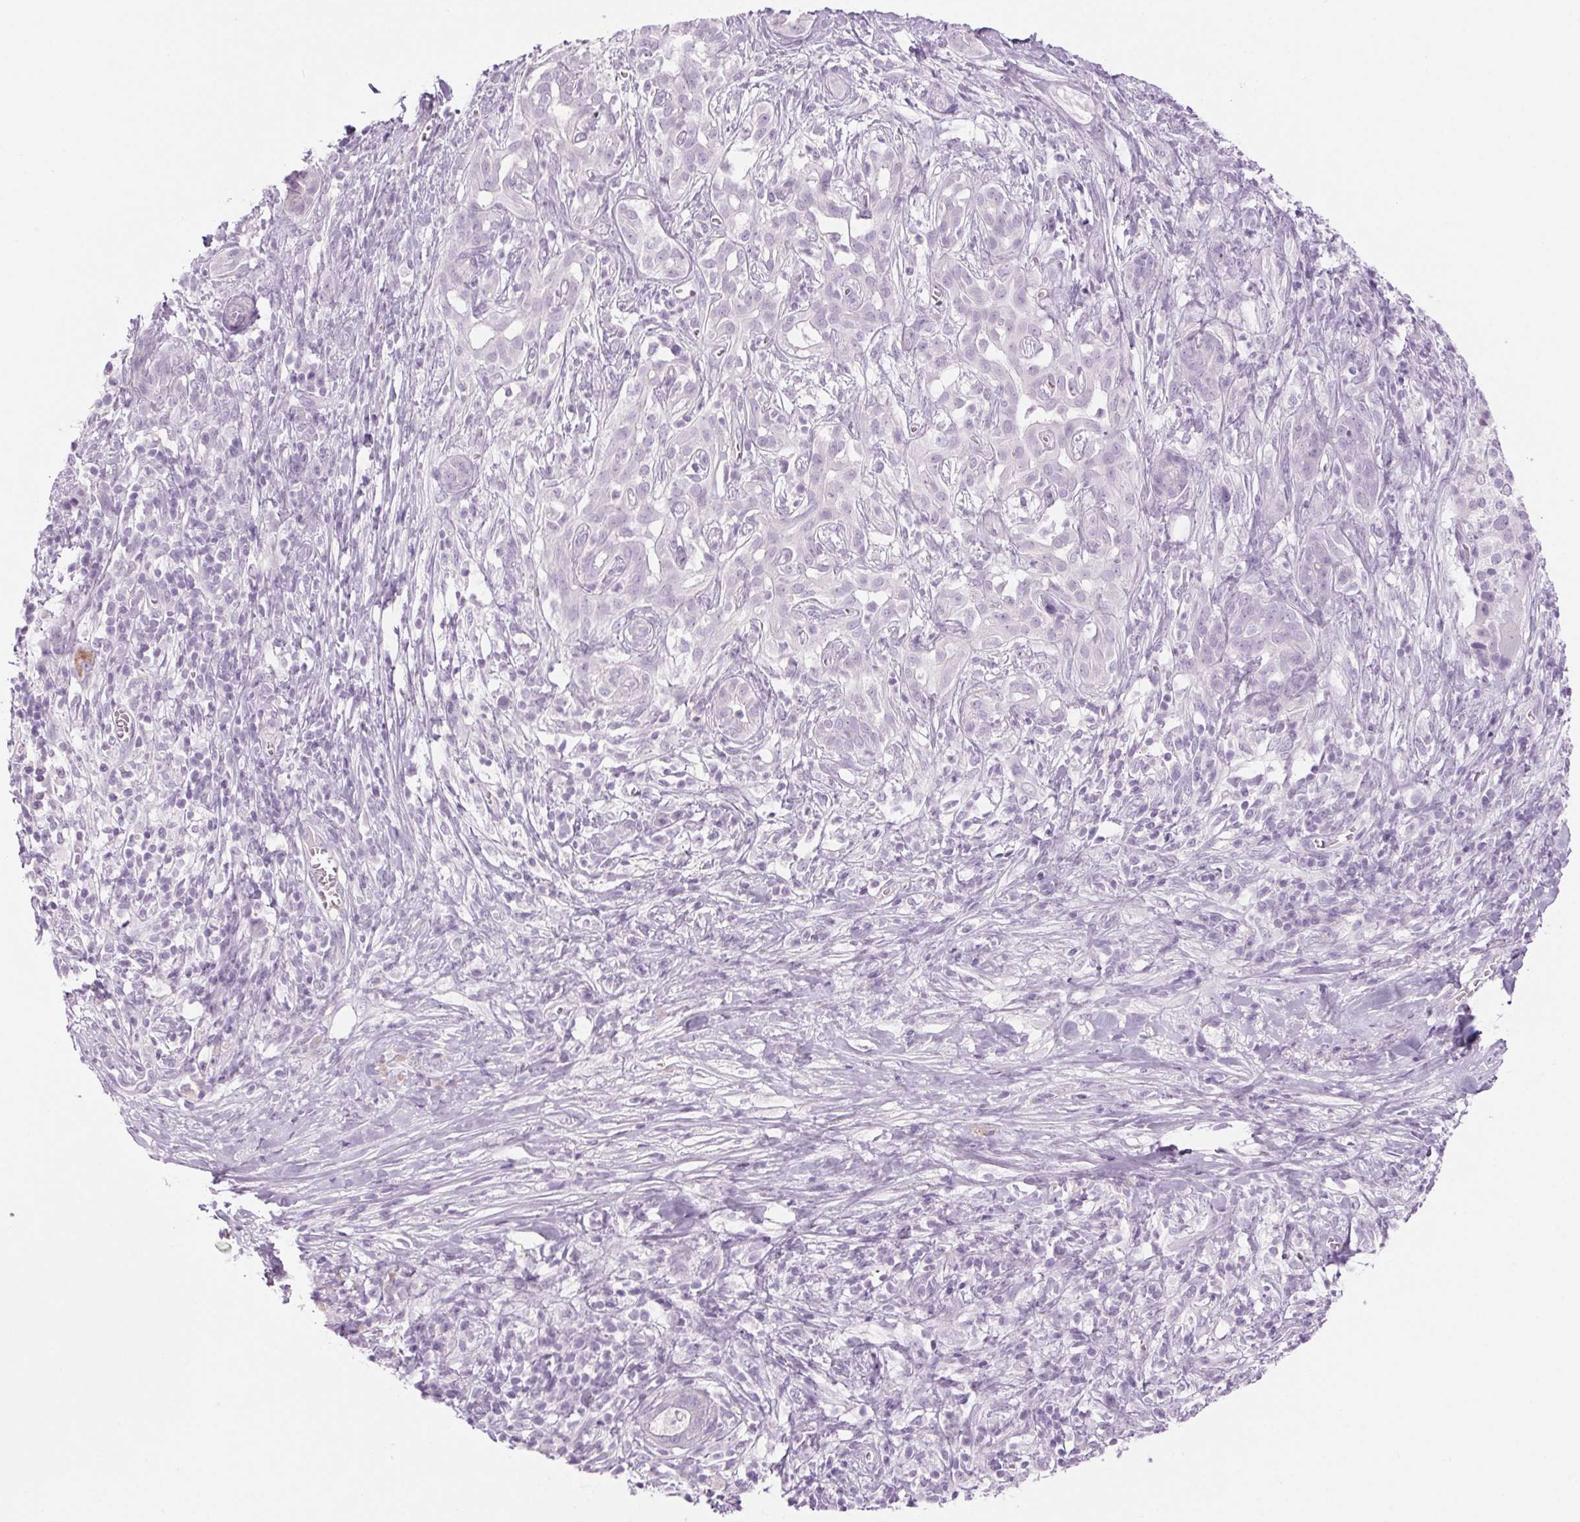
{"staining": {"intensity": "negative", "quantity": "none", "location": "none"}, "tissue": "pancreatic cancer", "cell_type": "Tumor cells", "image_type": "cancer", "snomed": [{"axis": "morphology", "description": "Adenocarcinoma, NOS"}, {"axis": "topography", "description": "Pancreas"}], "caption": "This micrograph is of adenocarcinoma (pancreatic) stained with immunohistochemistry to label a protein in brown with the nuclei are counter-stained blue. There is no staining in tumor cells. (Brightfield microscopy of DAB (3,3'-diaminobenzidine) IHC at high magnification).", "gene": "LRP2", "patient": {"sex": "male", "age": 61}}